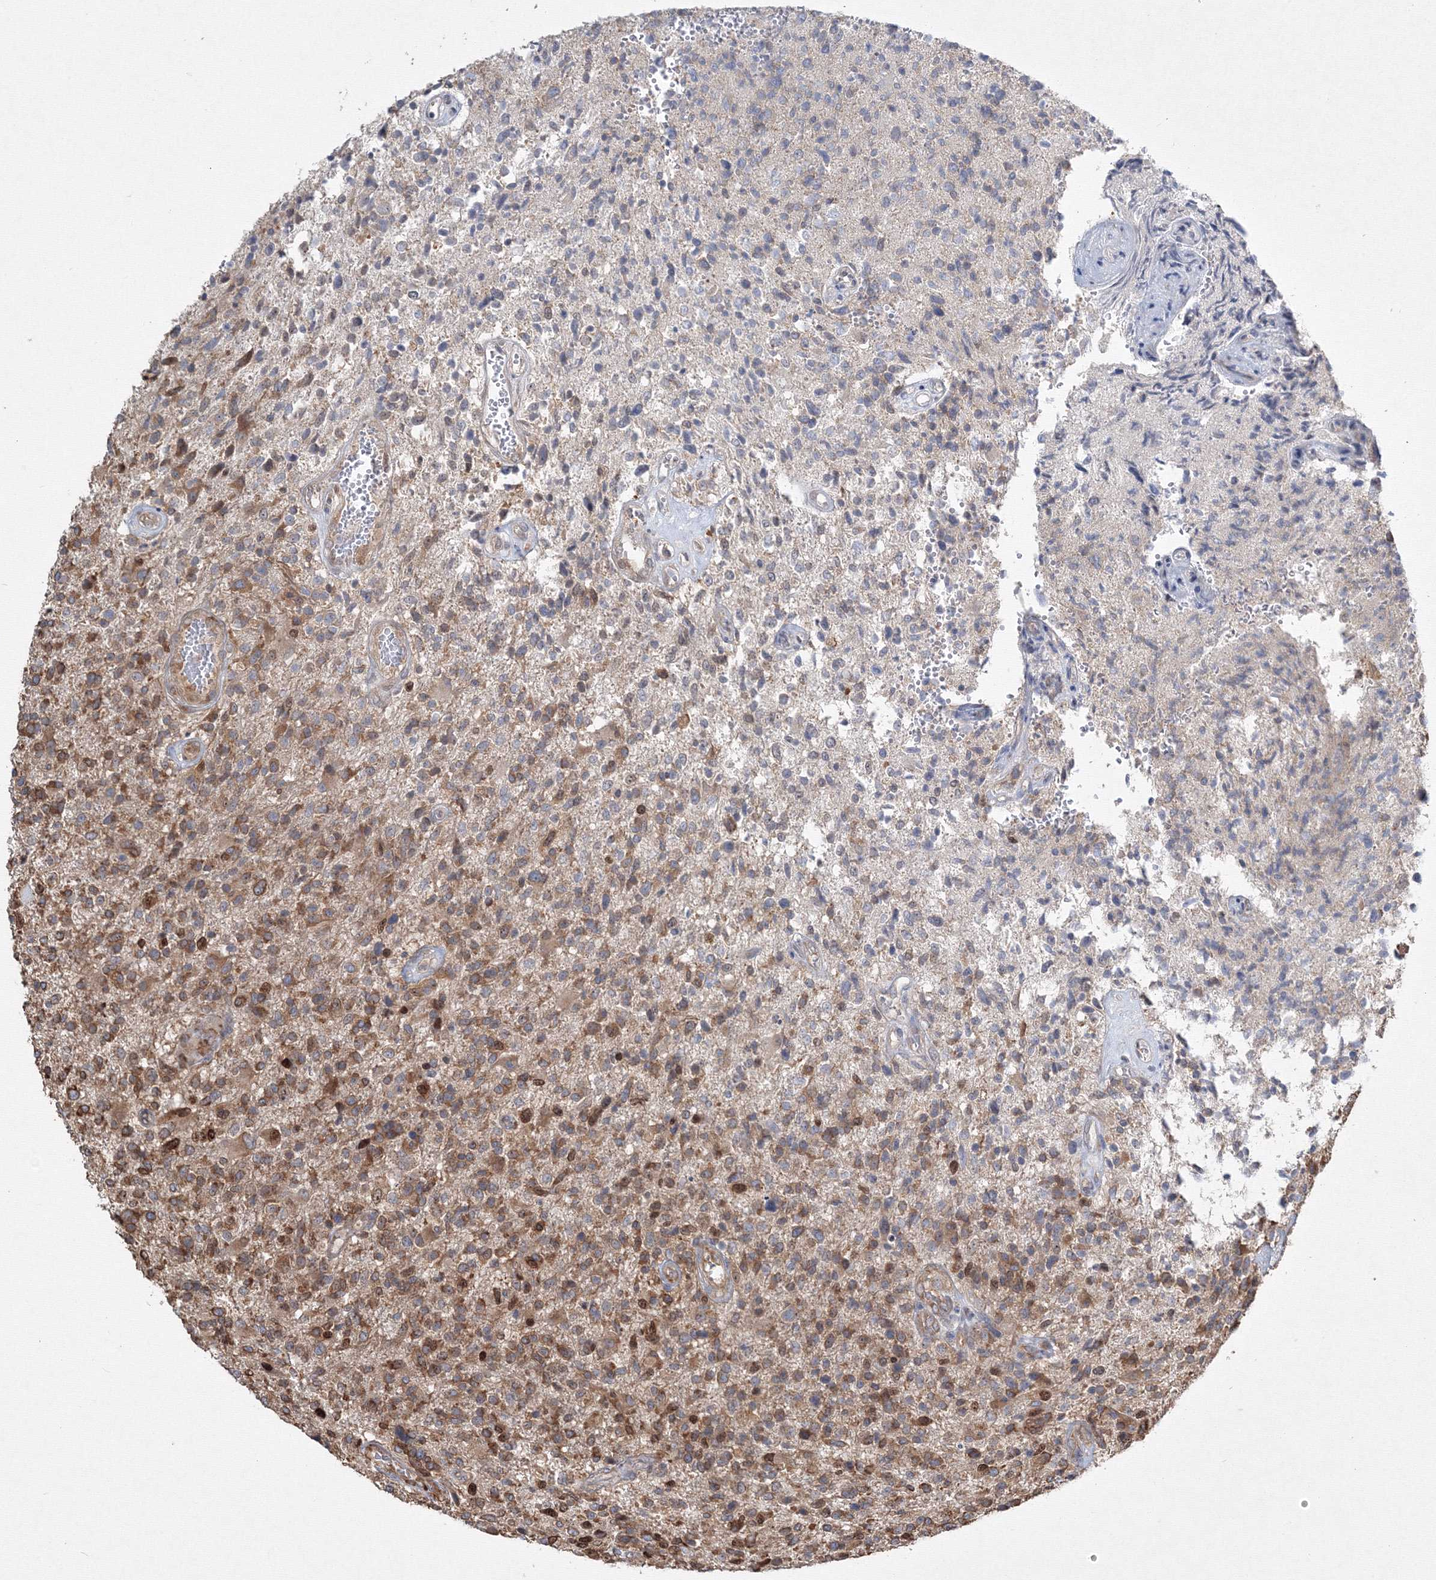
{"staining": {"intensity": "moderate", "quantity": "25%-75%", "location": "cytoplasmic/membranous"}, "tissue": "glioma", "cell_type": "Tumor cells", "image_type": "cancer", "snomed": [{"axis": "morphology", "description": "Glioma, malignant, High grade"}, {"axis": "topography", "description": "Brain"}], "caption": "A micrograph of glioma stained for a protein exhibits moderate cytoplasmic/membranous brown staining in tumor cells. Nuclei are stained in blue.", "gene": "FBXL8", "patient": {"sex": "male", "age": 72}}